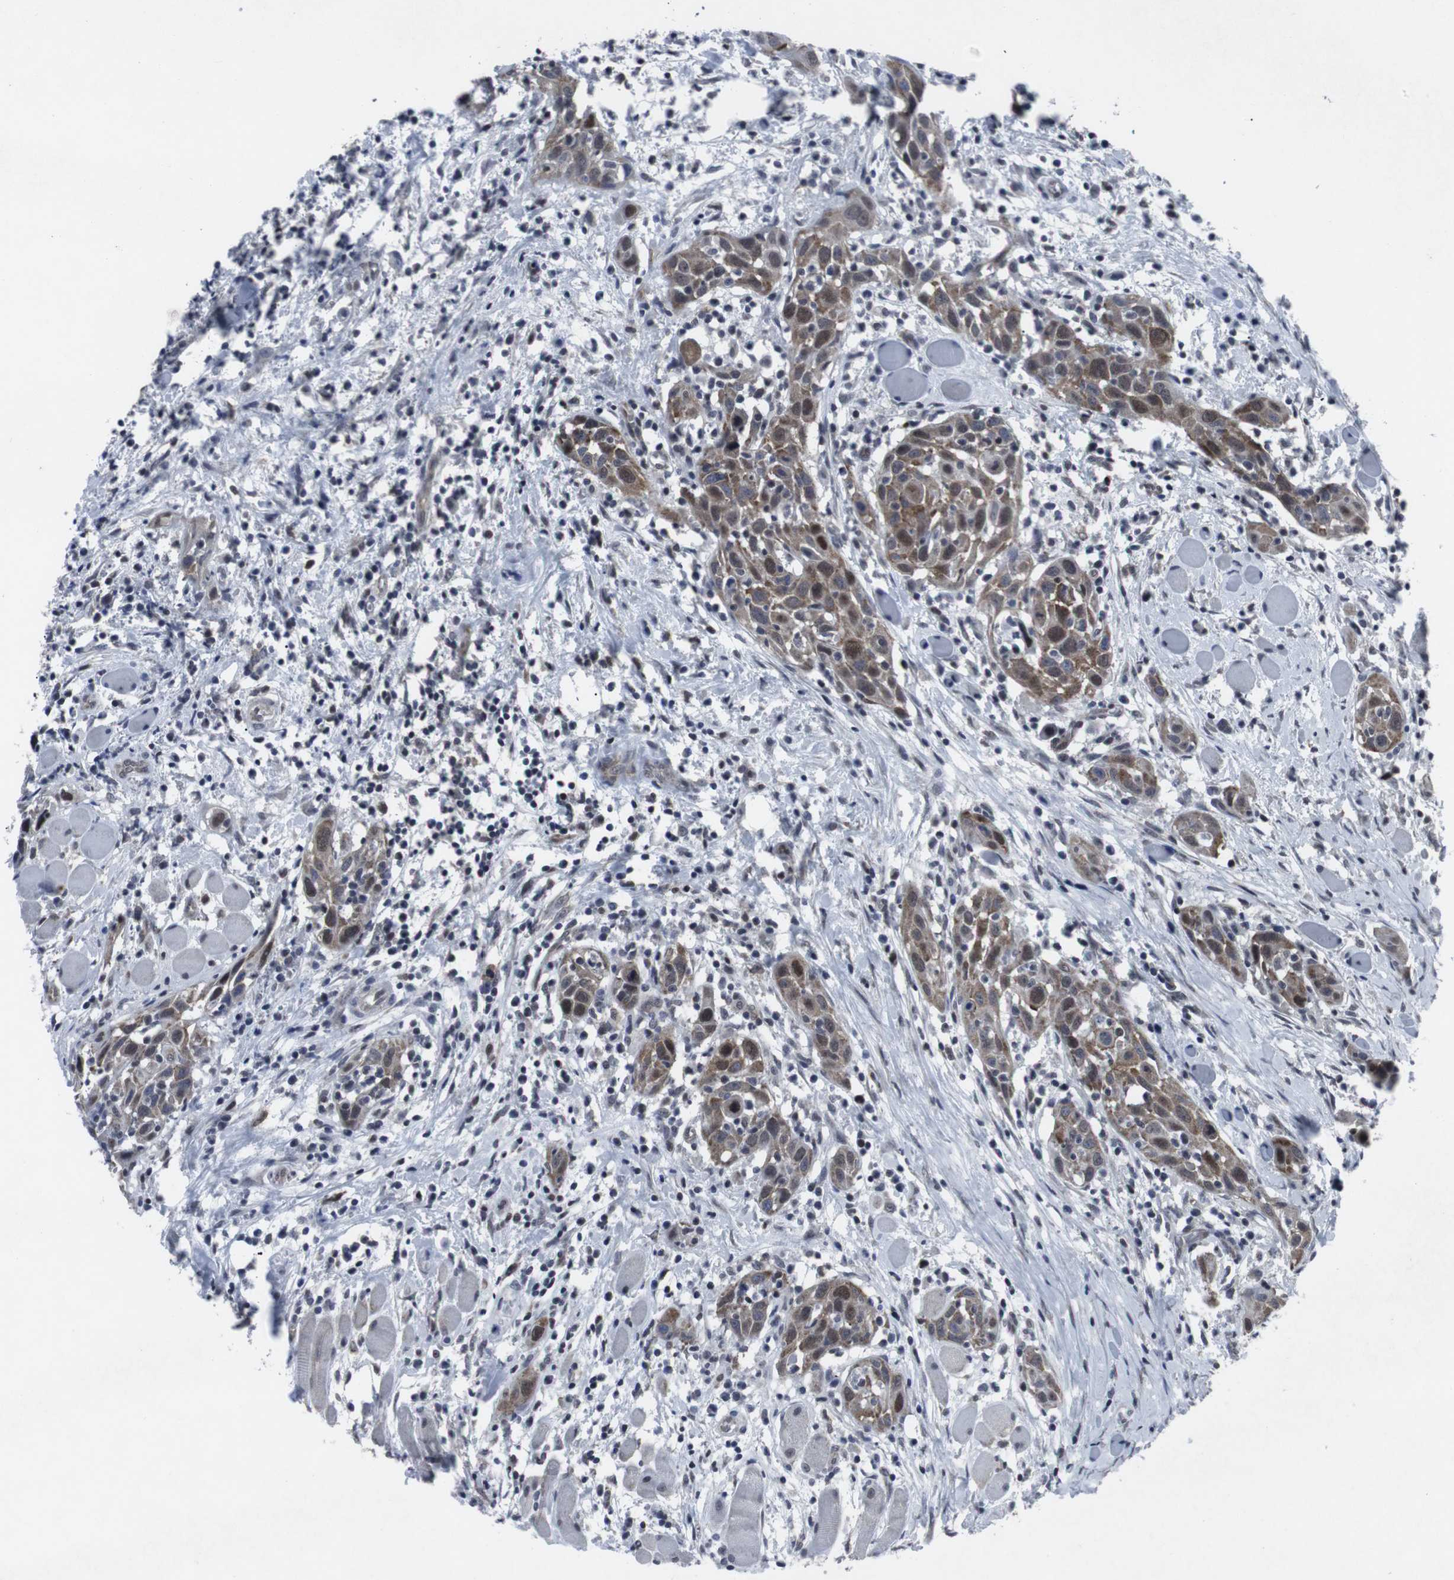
{"staining": {"intensity": "moderate", "quantity": ">75%", "location": "cytoplasmic/membranous,nuclear"}, "tissue": "head and neck cancer", "cell_type": "Tumor cells", "image_type": "cancer", "snomed": [{"axis": "morphology", "description": "Squamous cell carcinoma, NOS"}, {"axis": "topography", "description": "Oral tissue"}, {"axis": "topography", "description": "Head-Neck"}], "caption": "Immunohistochemical staining of head and neck squamous cell carcinoma exhibits medium levels of moderate cytoplasmic/membranous and nuclear positivity in approximately >75% of tumor cells. (DAB (3,3'-diaminobenzidine) = brown stain, brightfield microscopy at high magnification).", "gene": "GEMIN2", "patient": {"sex": "female", "age": 50}}